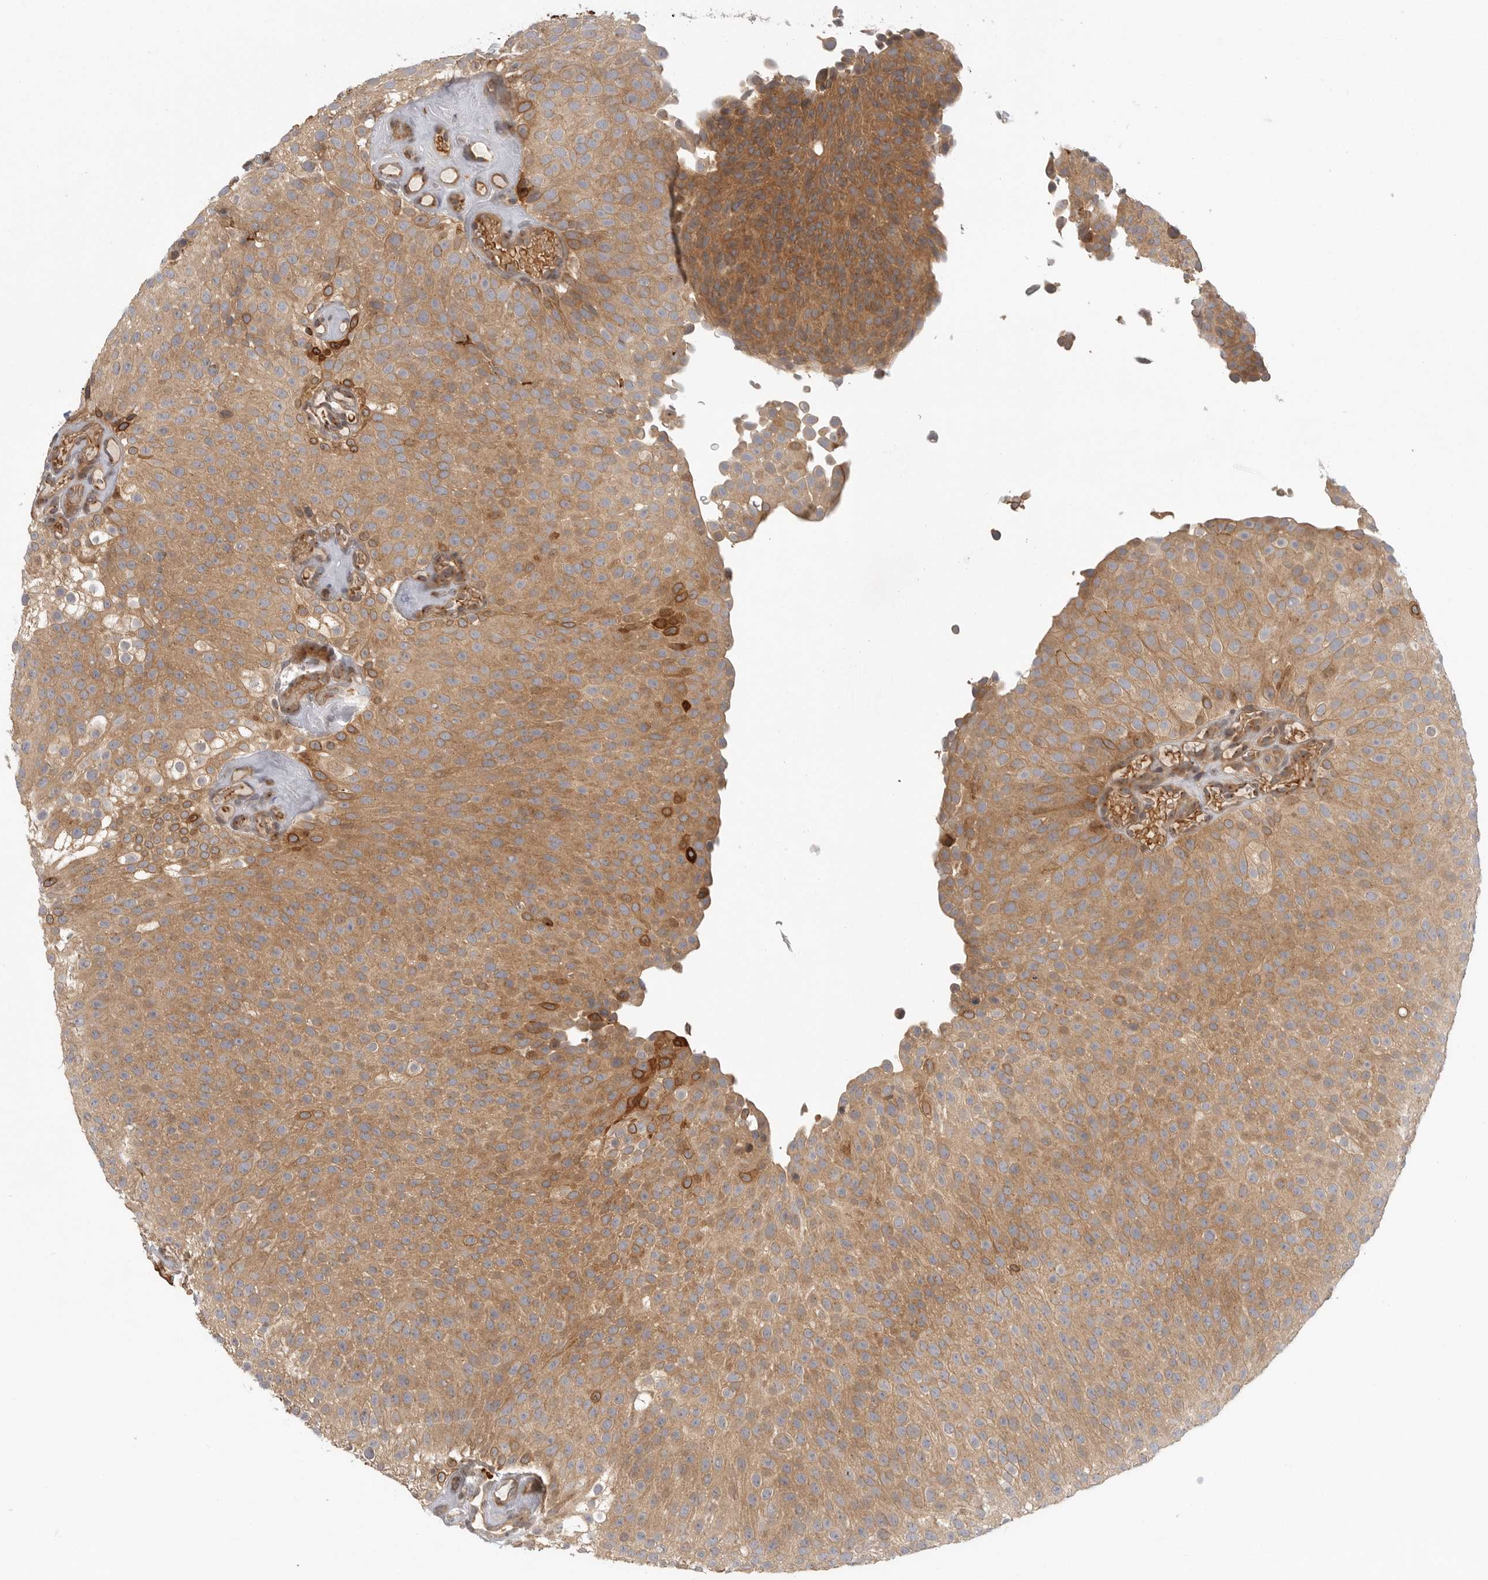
{"staining": {"intensity": "moderate", "quantity": ">75%", "location": "cytoplasmic/membranous"}, "tissue": "urothelial cancer", "cell_type": "Tumor cells", "image_type": "cancer", "snomed": [{"axis": "morphology", "description": "Urothelial carcinoma, Low grade"}, {"axis": "topography", "description": "Urinary bladder"}], "caption": "Immunohistochemistry (IHC) image of neoplastic tissue: human urothelial carcinoma (low-grade) stained using immunohistochemistry demonstrates medium levels of moderate protein expression localized specifically in the cytoplasmic/membranous of tumor cells, appearing as a cytoplasmic/membranous brown color.", "gene": "CCPG1", "patient": {"sex": "male", "age": 78}}